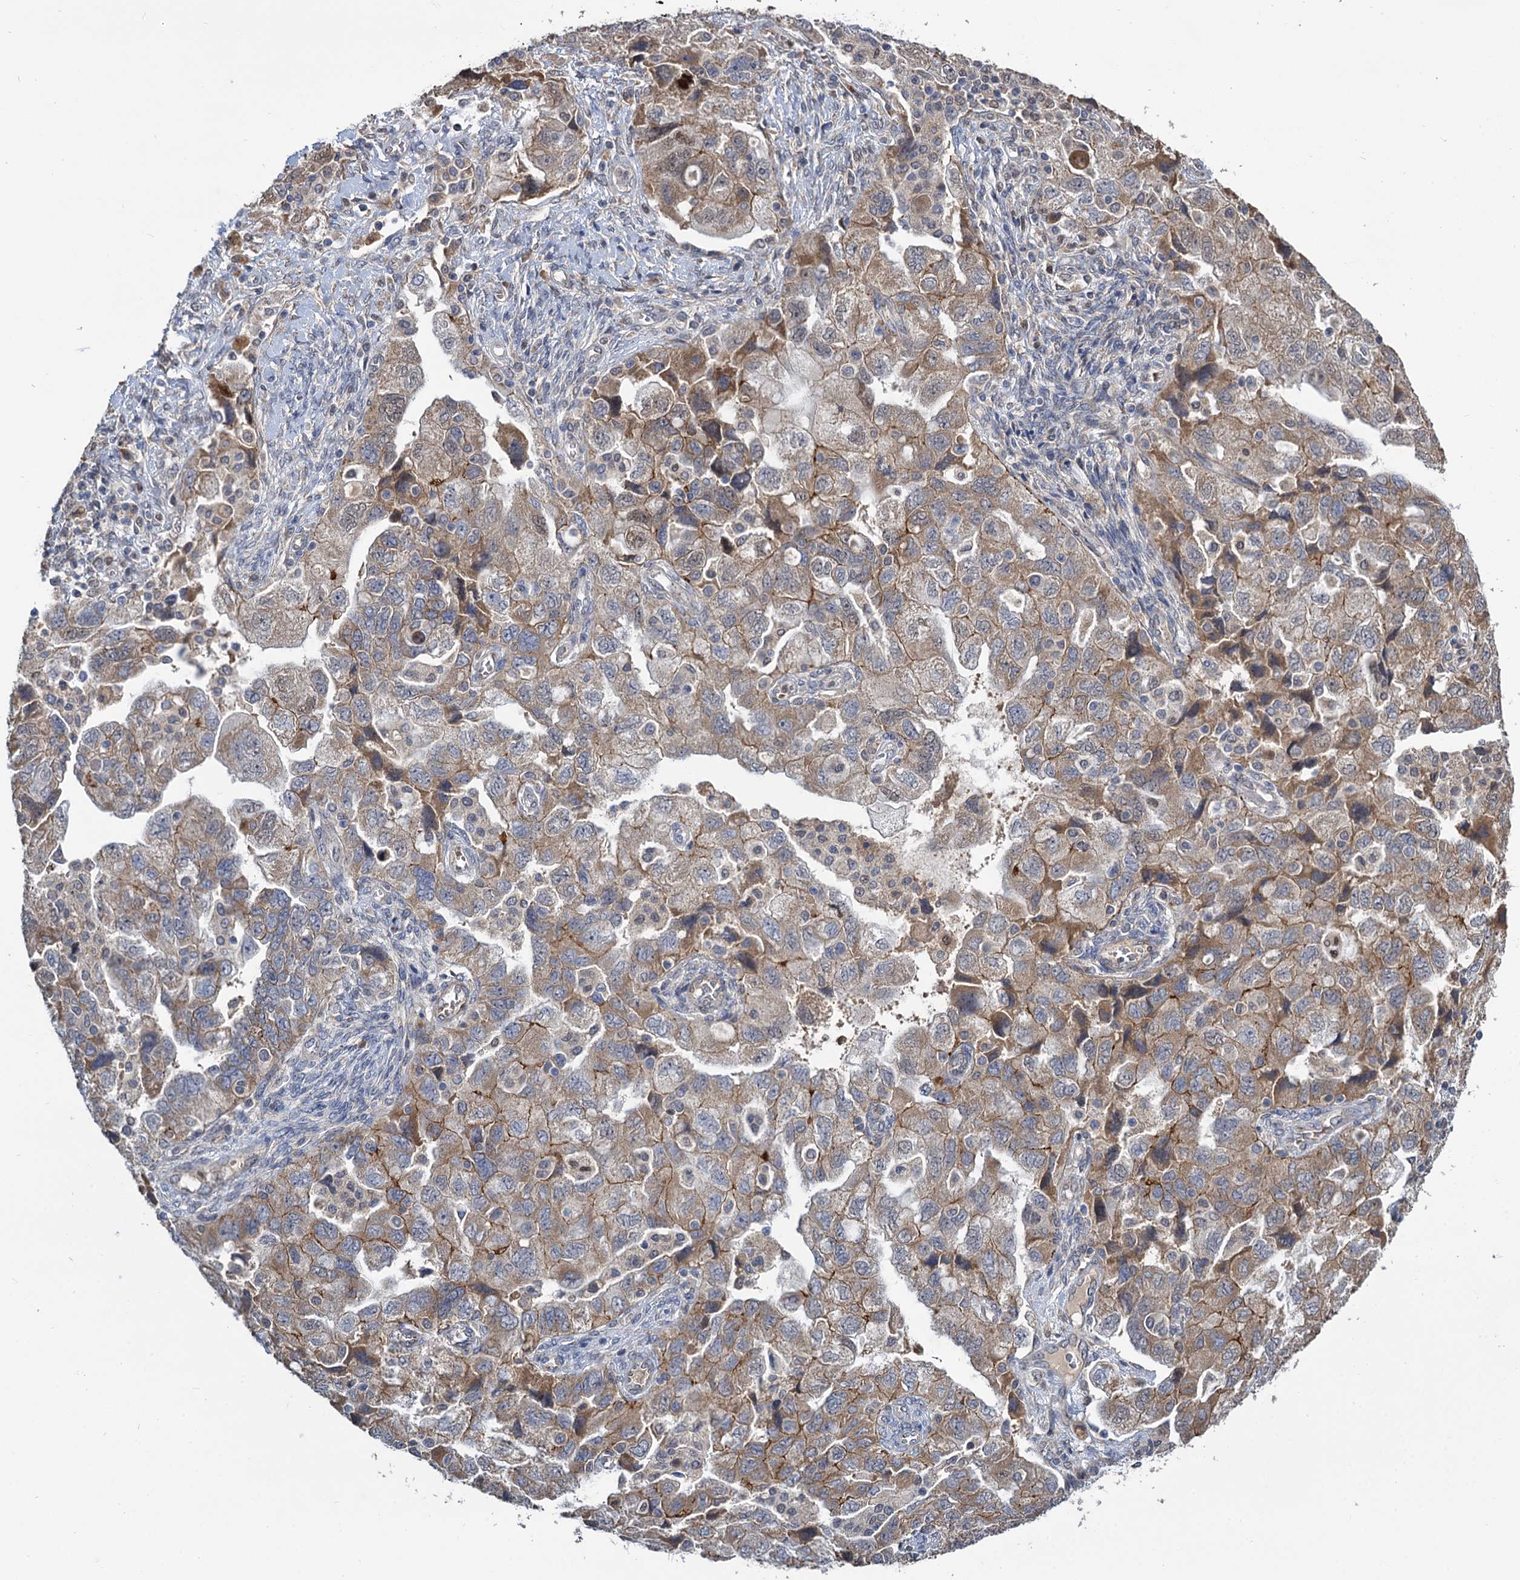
{"staining": {"intensity": "moderate", "quantity": "25%-75%", "location": "cytoplasmic/membranous"}, "tissue": "ovarian cancer", "cell_type": "Tumor cells", "image_type": "cancer", "snomed": [{"axis": "morphology", "description": "Carcinoma, NOS"}, {"axis": "morphology", "description": "Cystadenocarcinoma, serous, NOS"}, {"axis": "topography", "description": "Ovary"}], "caption": "High-magnification brightfield microscopy of carcinoma (ovarian) stained with DAB (brown) and counterstained with hematoxylin (blue). tumor cells exhibit moderate cytoplasmic/membranous expression is identified in approximately25%-75% of cells.", "gene": "ALKBH7", "patient": {"sex": "female", "age": 69}}